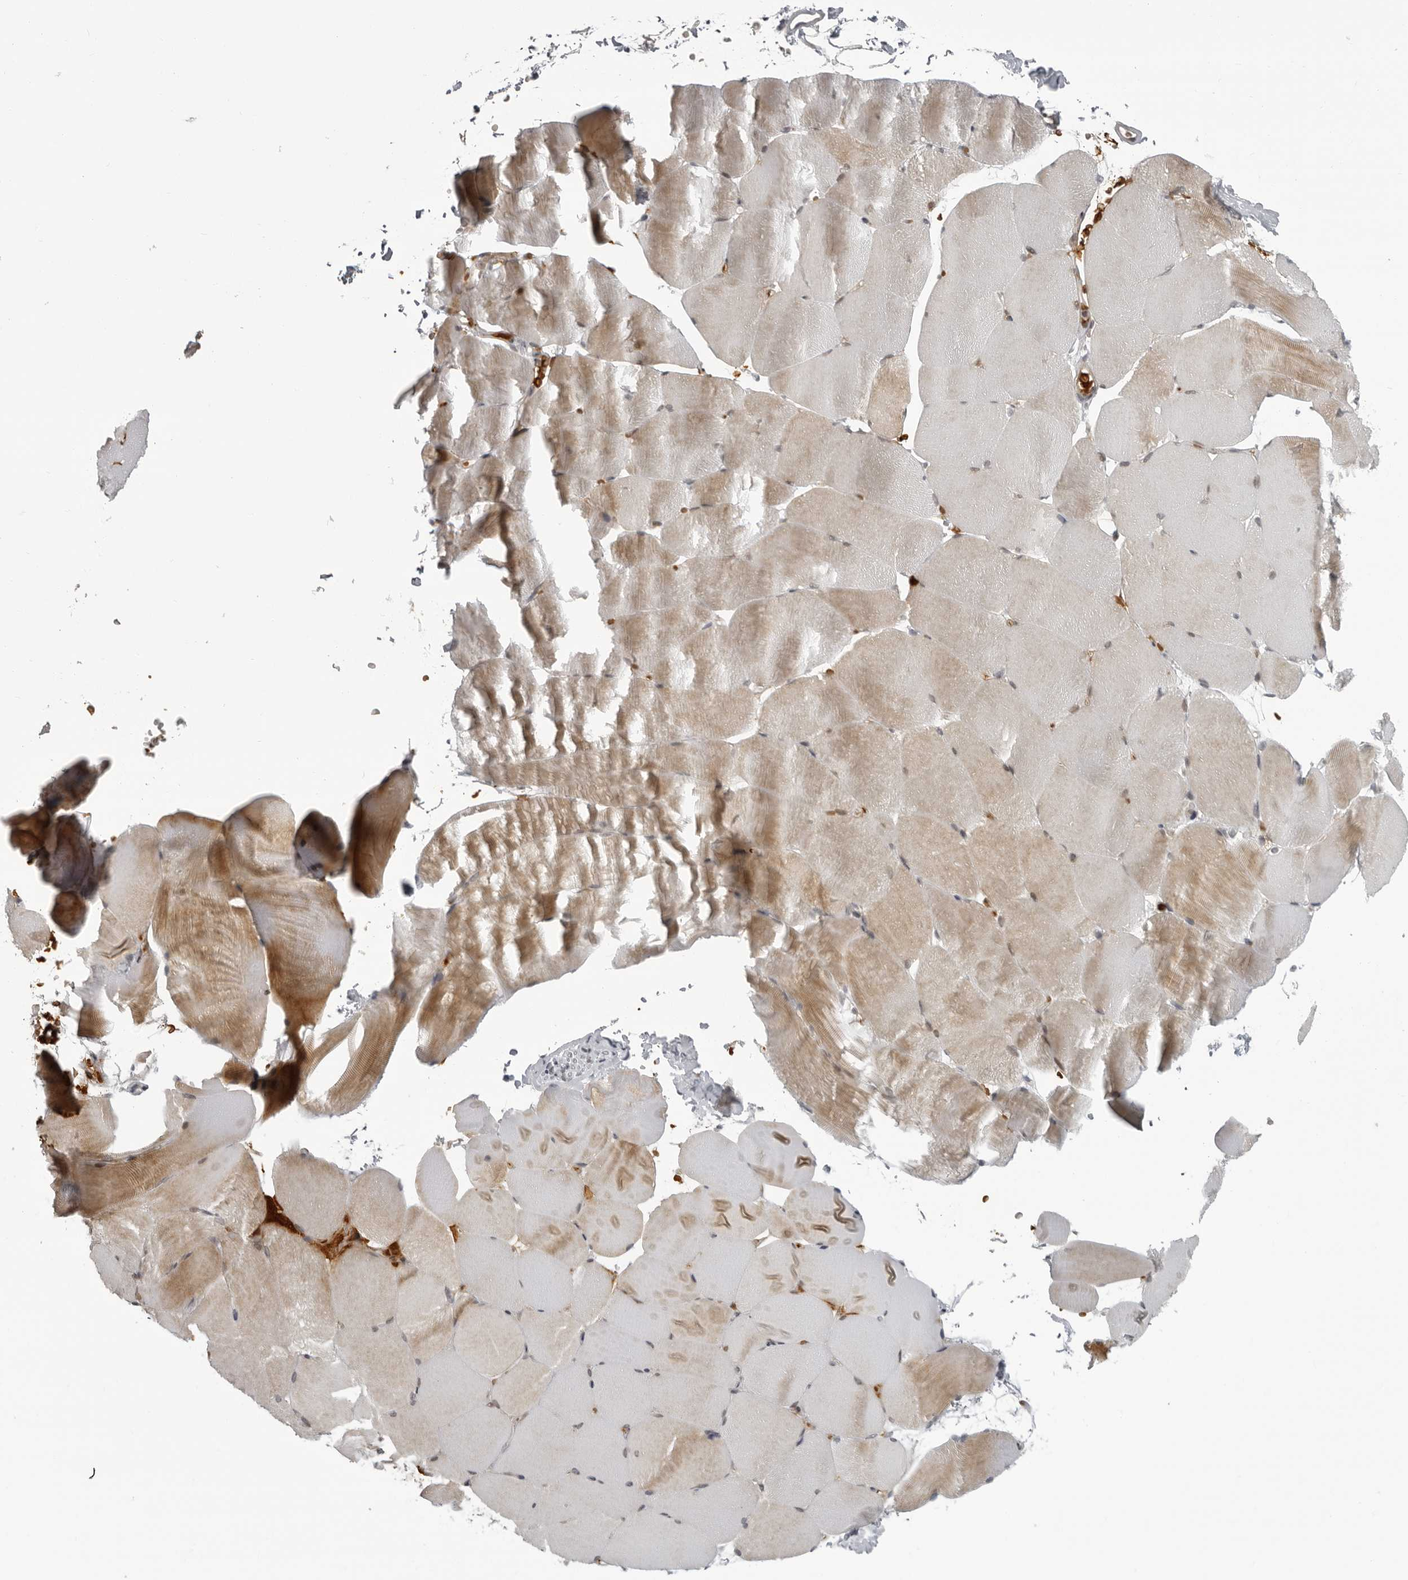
{"staining": {"intensity": "moderate", "quantity": "<25%", "location": "cytoplasmic/membranous"}, "tissue": "skeletal muscle", "cell_type": "Myocytes", "image_type": "normal", "snomed": [{"axis": "morphology", "description": "Normal tissue, NOS"}, {"axis": "topography", "description": "Skeletal muscle"}, {"axis": "topography", "description": "Parathyroid gland"}], "caption": "An immunohistochemistry image of unremarkable tissue is shown. Protein staining in brown highlights moderate cytoplasmic/membranous positivity in skeletal muscle within myocytes.", "gene": "THOP1", "patient": {"sex": "female", "age": 37}}